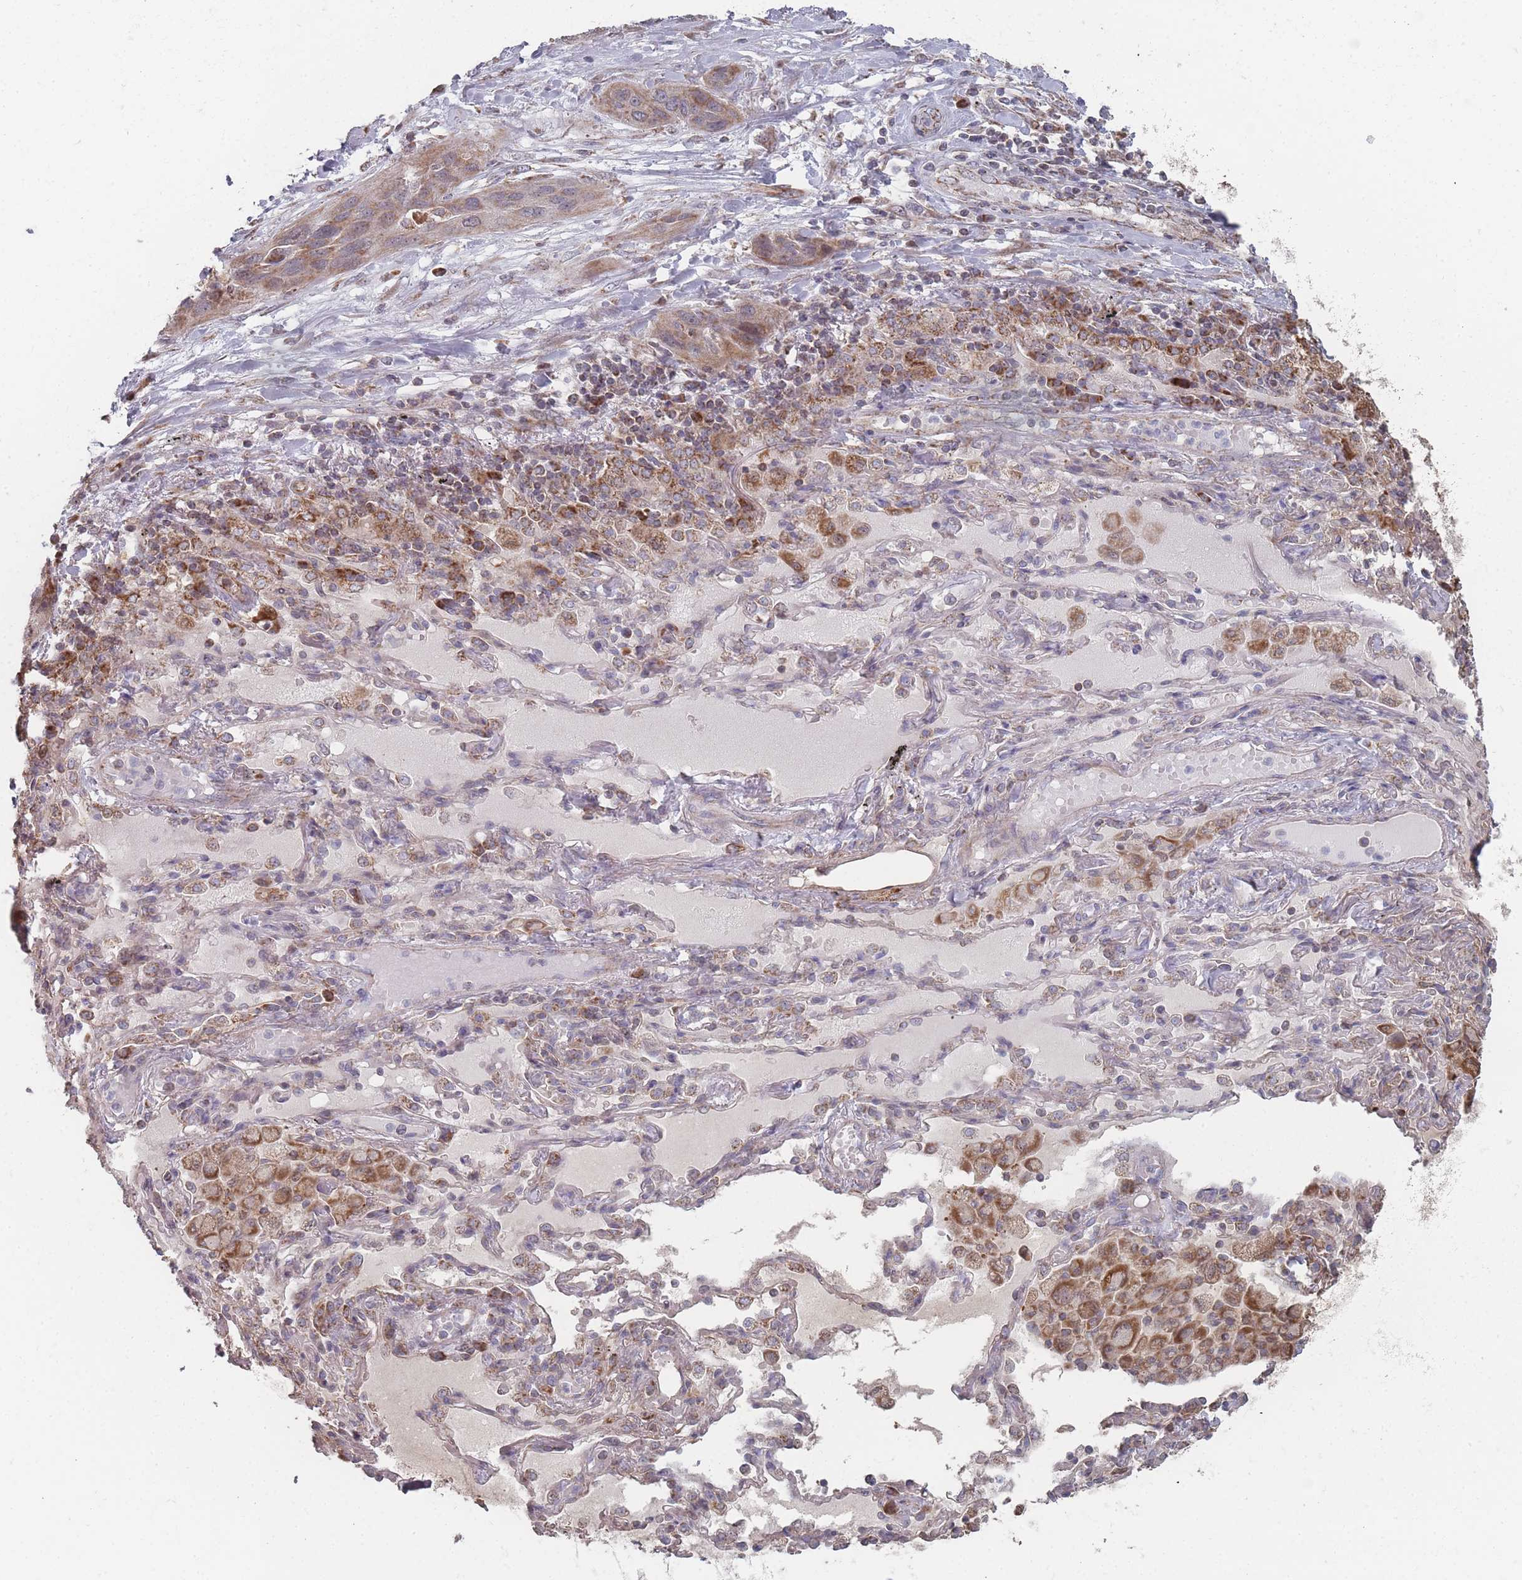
{"staining": {"intensity": "moderate", "quantity": ">75%", "location": "cytoplasmic/membranous"}, "tissue": "lung cancer", "cell_type": "Tumor cells", "image_type": "cancer", "snomed": [{"axis": "morphology", "description": "Squamous cell carcinoma, NOS"}, {"axis": "topography", "description": "Lung"}], "caption": "An immunohistochemistry photomicrograph of tumor tissue is shown. Protein staining in brown shows moderate cytoplasmic/membranous positivity in lung squamous cell carcinoma within tumor cells.", "gene": "PSMB3", "patient": {"sex": "female", "age": 70}}